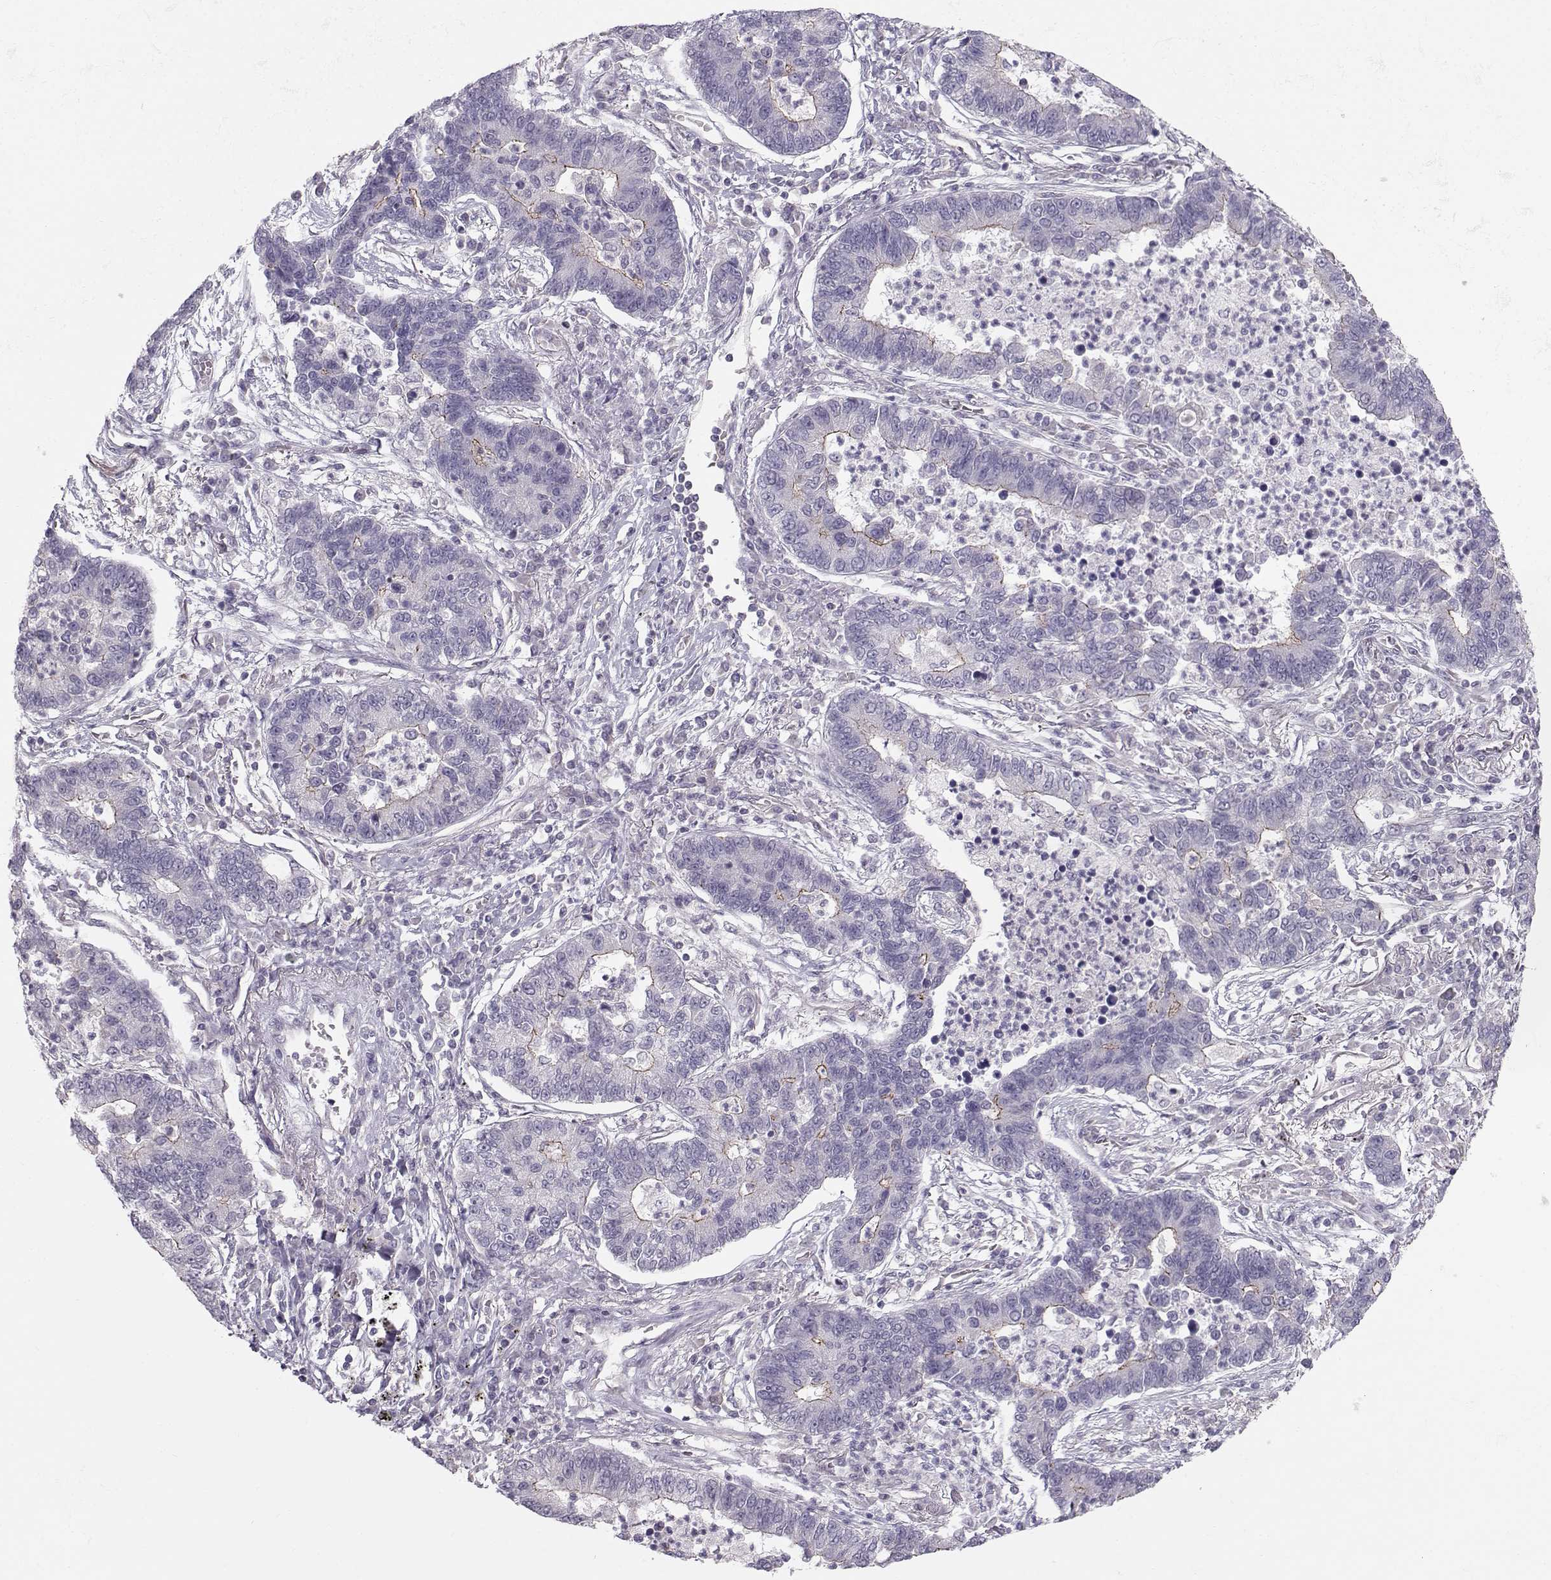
{"staining": {"intensity": "weak", "quantity": "<25%", "location": "cytoplasmic/membranous"}, "tissue": "lung cancer", "cell_type": "Tumor cells", "image_type": "cancer", "snomed": [{"axis": "morphology", "description": "Adenocarcinoma, NOS"}, {"axis": "topography", "description": "Lung"}], "caption": "Immunohistochemical staining of human adenocarcinoma (lung) exhibits no significant positivity in tumor cells.", "gene": "MAST1", "patient": {"sex": "female", "age": 57}}